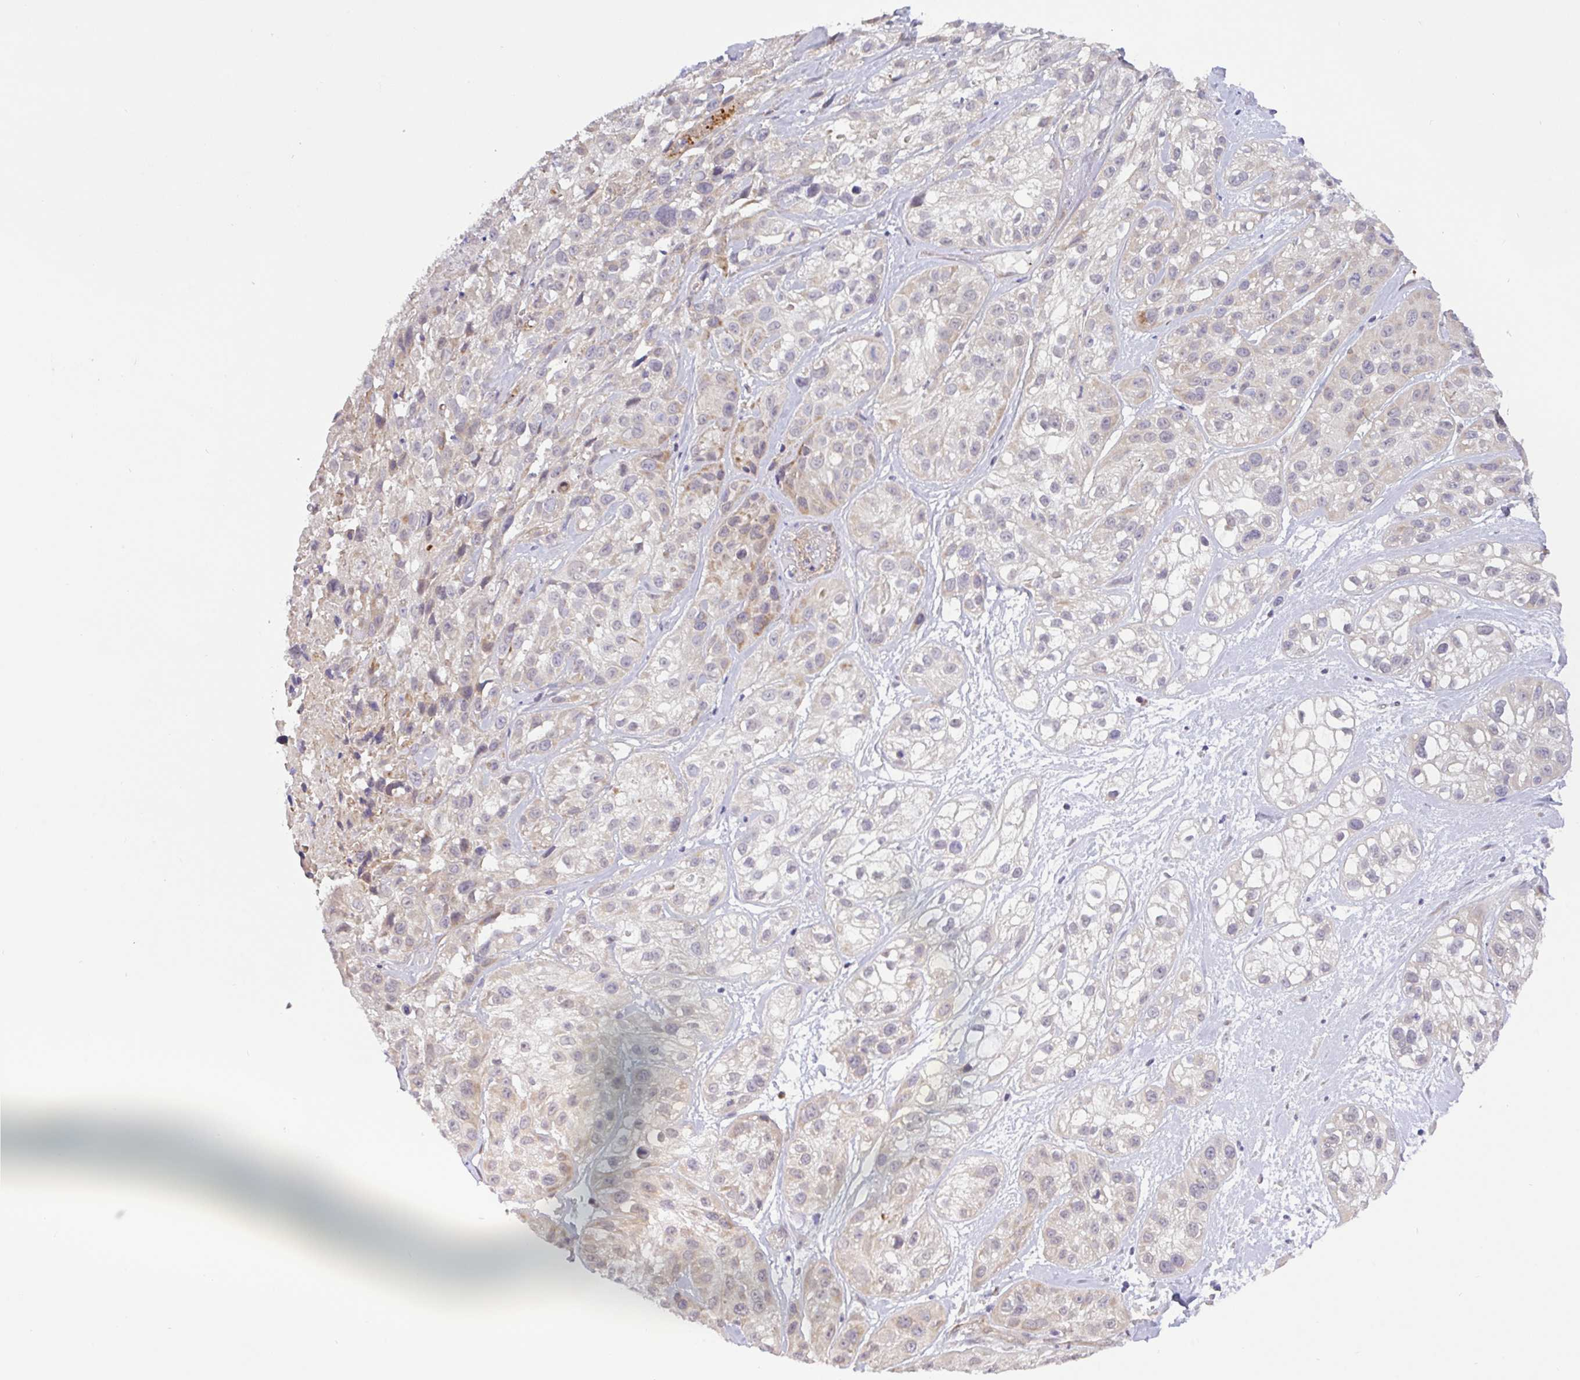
{"staining": {"intensity": "weak", "quantity": "<25%", "location": "cytoplasmic/membranous"}, "tissue": "skin cancer", "cell_type": "Tumor cells", "image_type": "cancer", "snomed": [{"axis": "morphology", "description": "Squamous cell carcinoma, NOS"}, {"axis": "topography", "description": "Skin"}], "caption": "The histopathology image reveals no staining of tumor cells in skin cancer (squamous cell carcinoma).", "gene": "DLEU7", "patient": {"sex": "male", "age": 82}}